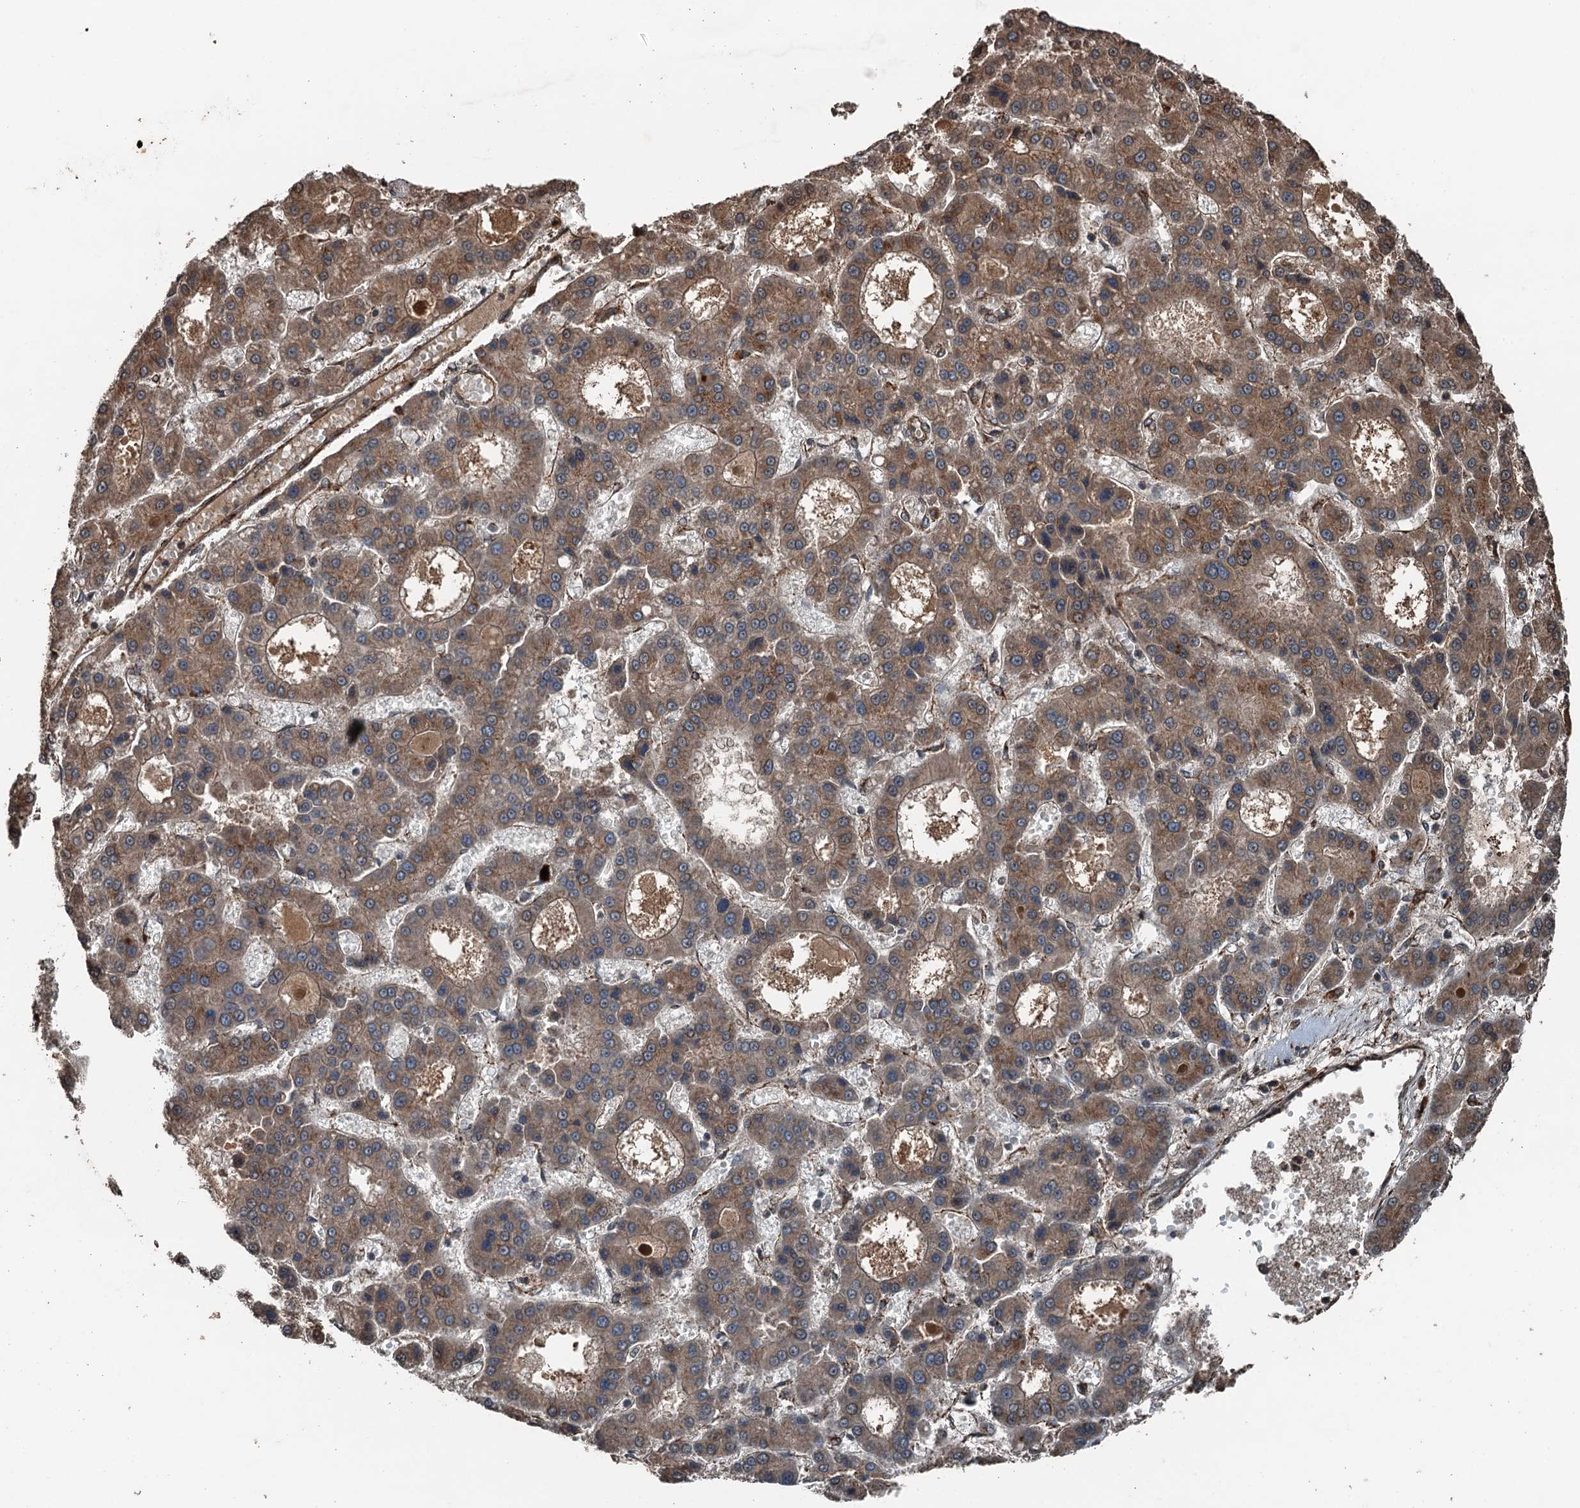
{"staining": {"intensity": "moderate", "quantity": ">75%", "location": "cytoplasmic/membranous"}, "tissue": "liver cancer", "cell_type": "Tumor cells", "image_type": "cancer", "snomed": [{"axis": "morphology", "description": "Carcinoma, Hepatocellular, NOS"}, {"axis": "topography", "description": "Liver"}], "caption": "Moderate cytoplasmic/membranous expression is seen in about >75% of tumor cells in liver cancer (hepatocellular carcinoma).", "gene": "TCTN1", "patient": {"sex": "male", "age": 70}}